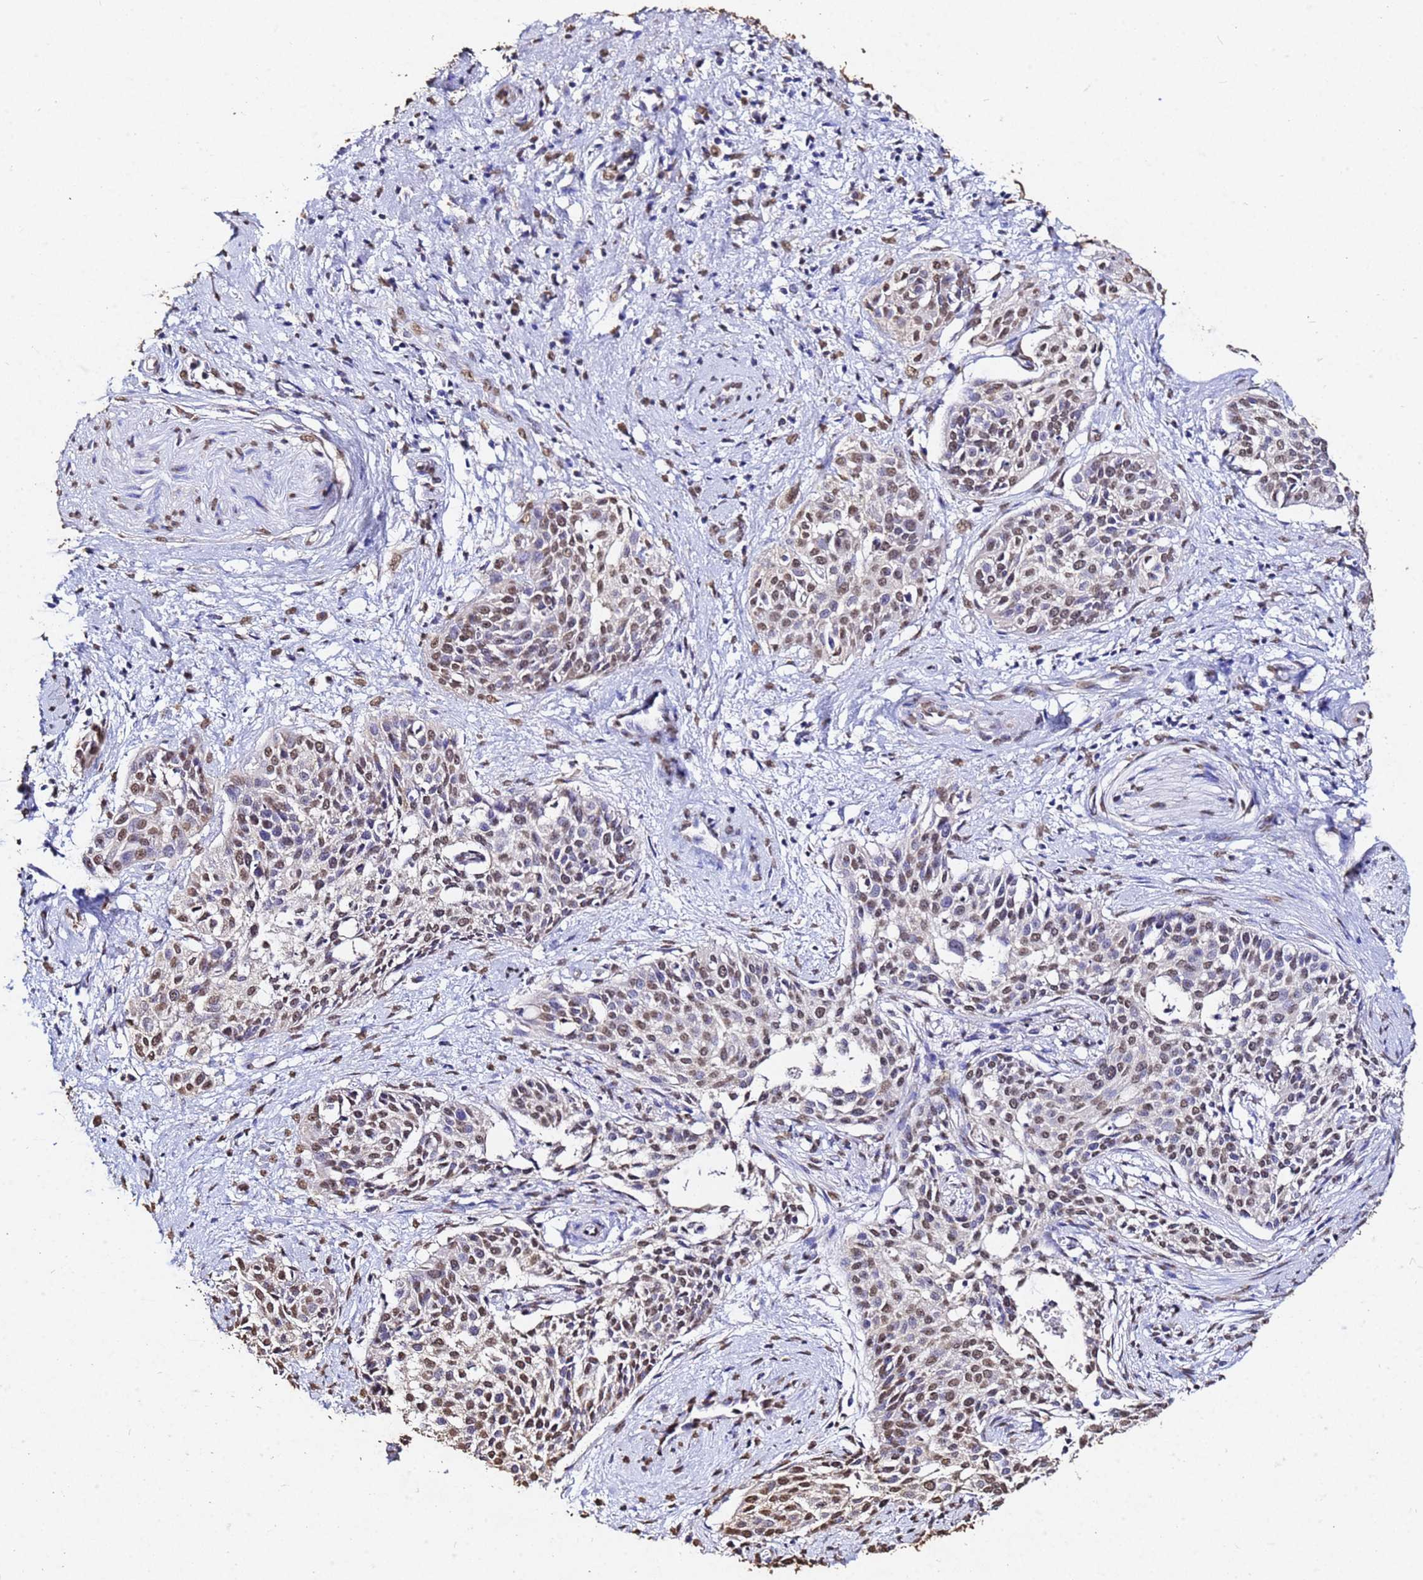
{"staining": {"intensity": "moderate", "quantity": "25%-75%", "location": "nuclear"}, "tissue": "cervical cancer", "cell_type": "Tumor cells", "image_type": "cancer", "snomed": [{"axis": "morphology", "description": "Squamous cell carcinoma, NOS"}, {"axis": "topography", "description": "Cervix"}], "caption": "About 25%-75% of tumor cells in cervical cancer (squamous cell carcinoma) exhibit moderate nuclear protein staining as visualized by brown immunohistochemical staining.", "gene": "MYOCD", "patient": {"sex": "female", "age": 44}}